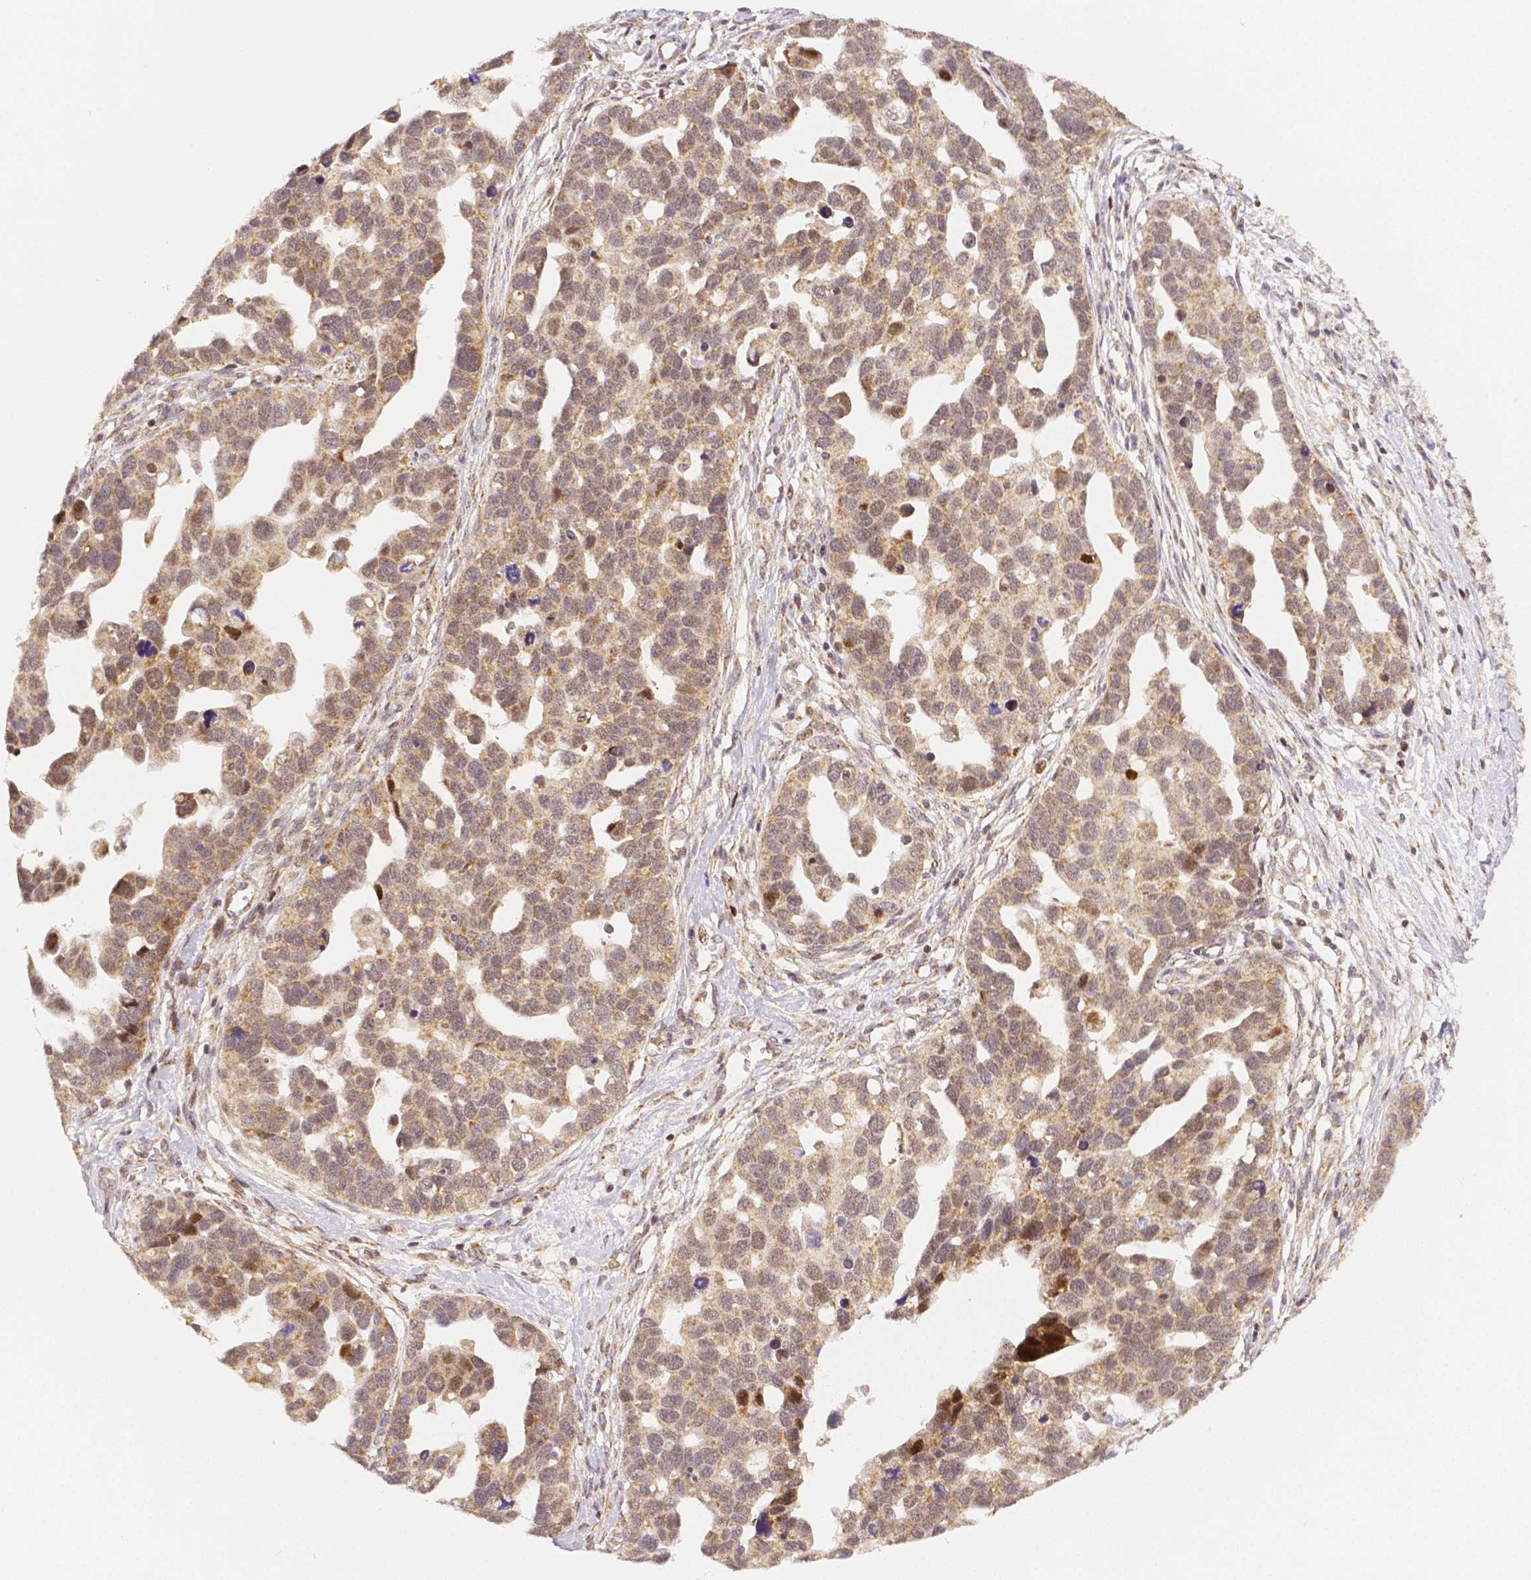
{"staining": {"intensity": "moderate", "quantity": ">75%", "location": "cytoplasmic/membranous,nuclear"}, "tissue": "ovarian cancer", "cell_type": "Tumor cells", "image_type": "cancer", "snomed": [{"axis": "morphology", "description": "Cystadenocarcinoma, serous, NOS"}, {"axis": "topography", "description": "Ovary"}], "caption": "Approximately >75% of tumor cells in ovarian cancer exhibit moderate cytoplasmic/membranous and nuclear protein expression as visualized by brown immunohistochemical staining.", "gene": "RHOT1", "patient": {"sex": "female", "age": 54}}